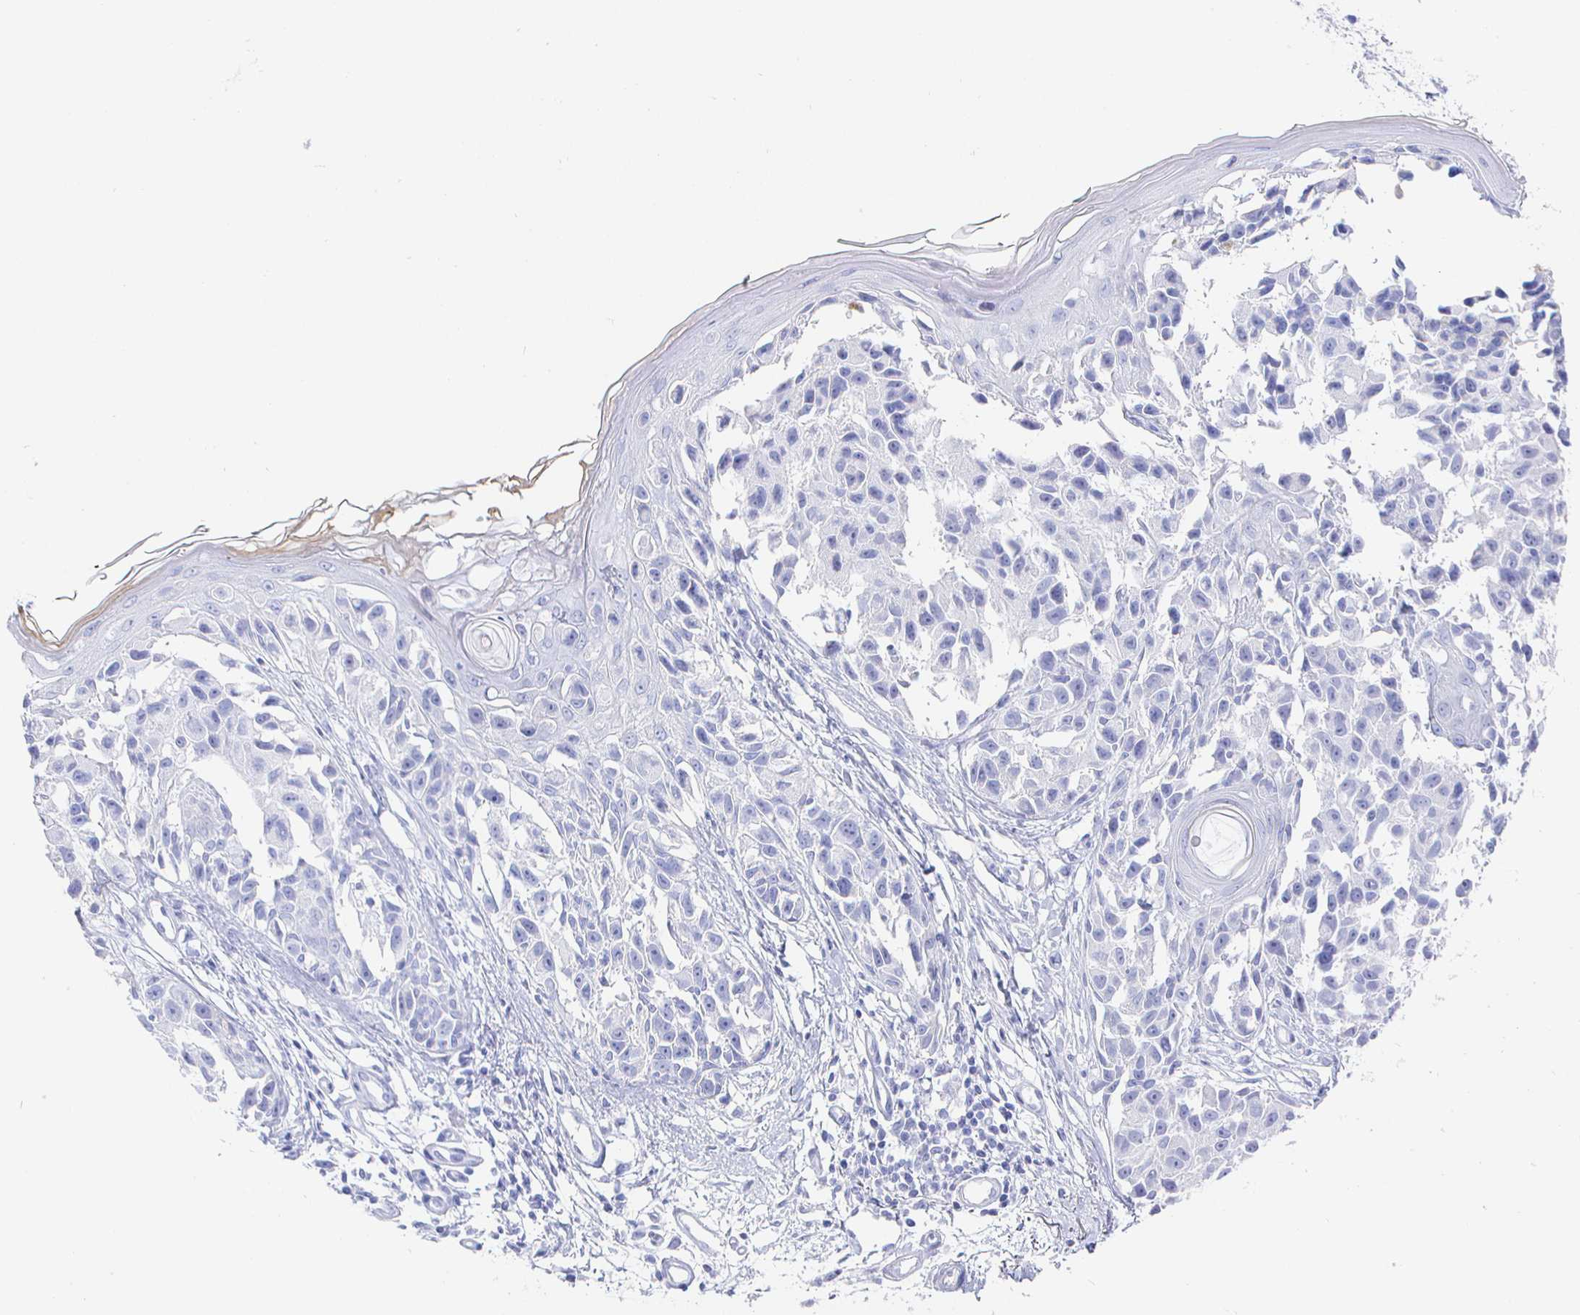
{"staining": {"intensity": "negative", "quantity": "none", "location": "none"}, "tissue": "melanoma", "cell_type": "Tumor cells", "image_type": "cancer", "snomed": [{"axis": "morphology", "description": "Malignant melanoma, NOS"}, {"axis": "topography", "description": "Skin"}], "caption": "This is an immunohistochemistry (IHC) histopathology image of human malignant melanoma. There is no positivity in tumor cells.", "gene": "CLCA1", "patient": {"sex": "male", "age": 73}}